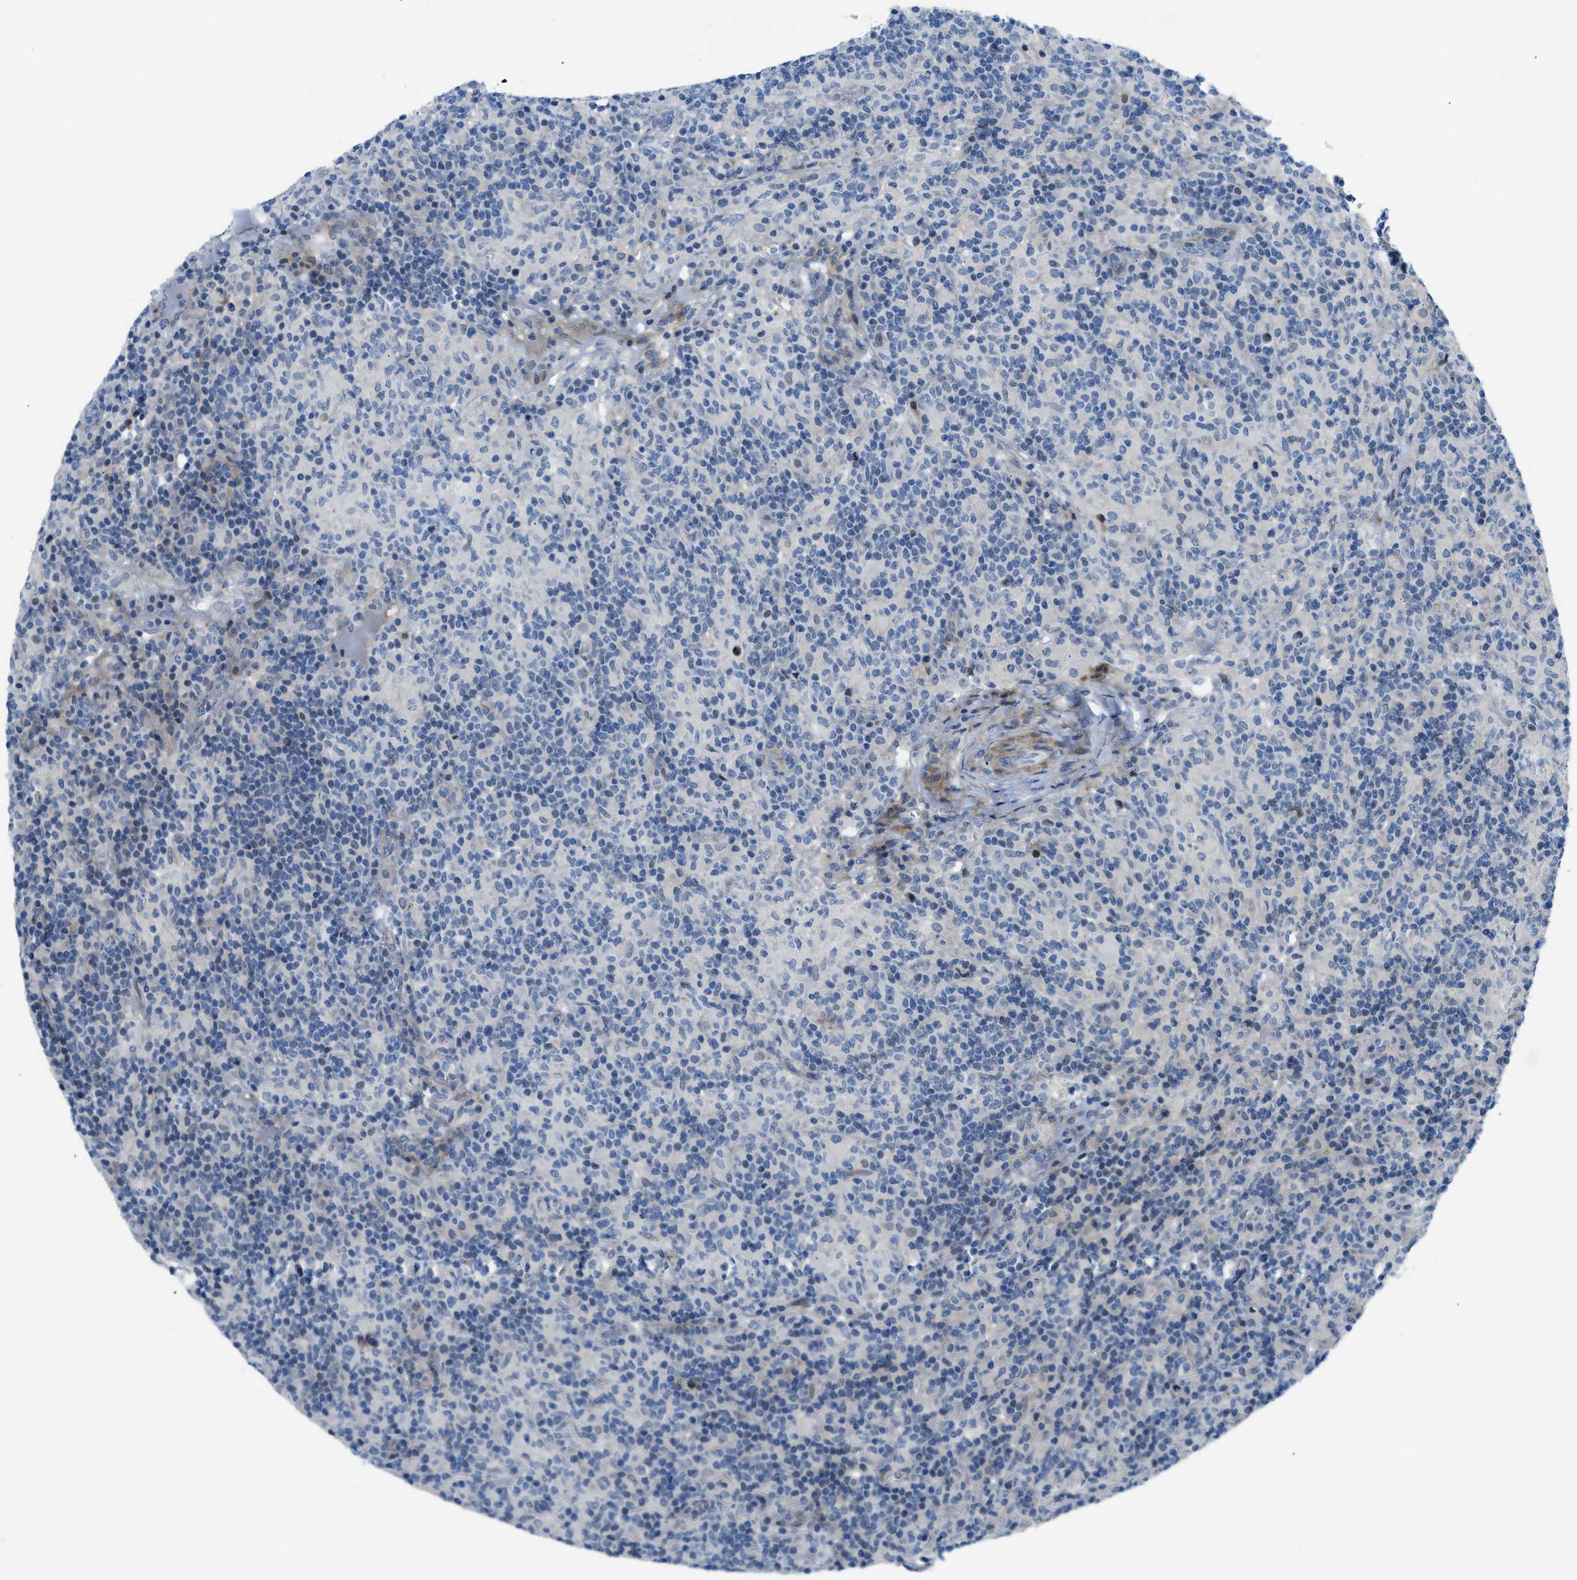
{"staining": {"intensity": "moderate", "quantity": "<25%", "location": "nuclear"}, "tissue": "lymphoma", "cell_type": "Tumor cells", "image_type": "cancer", "snomed": [{"axis": "morphology", "description": "Hodgkin's disease, NOS"}, {"axis": "topography", "description": "Lymph node"}], "caption": "Hodgkin's disease stained with a protein marker demonstrates moderate staining in tumor cells.", "gene": "FDCSP", "patient": {"sex": "male", "age": 70}}